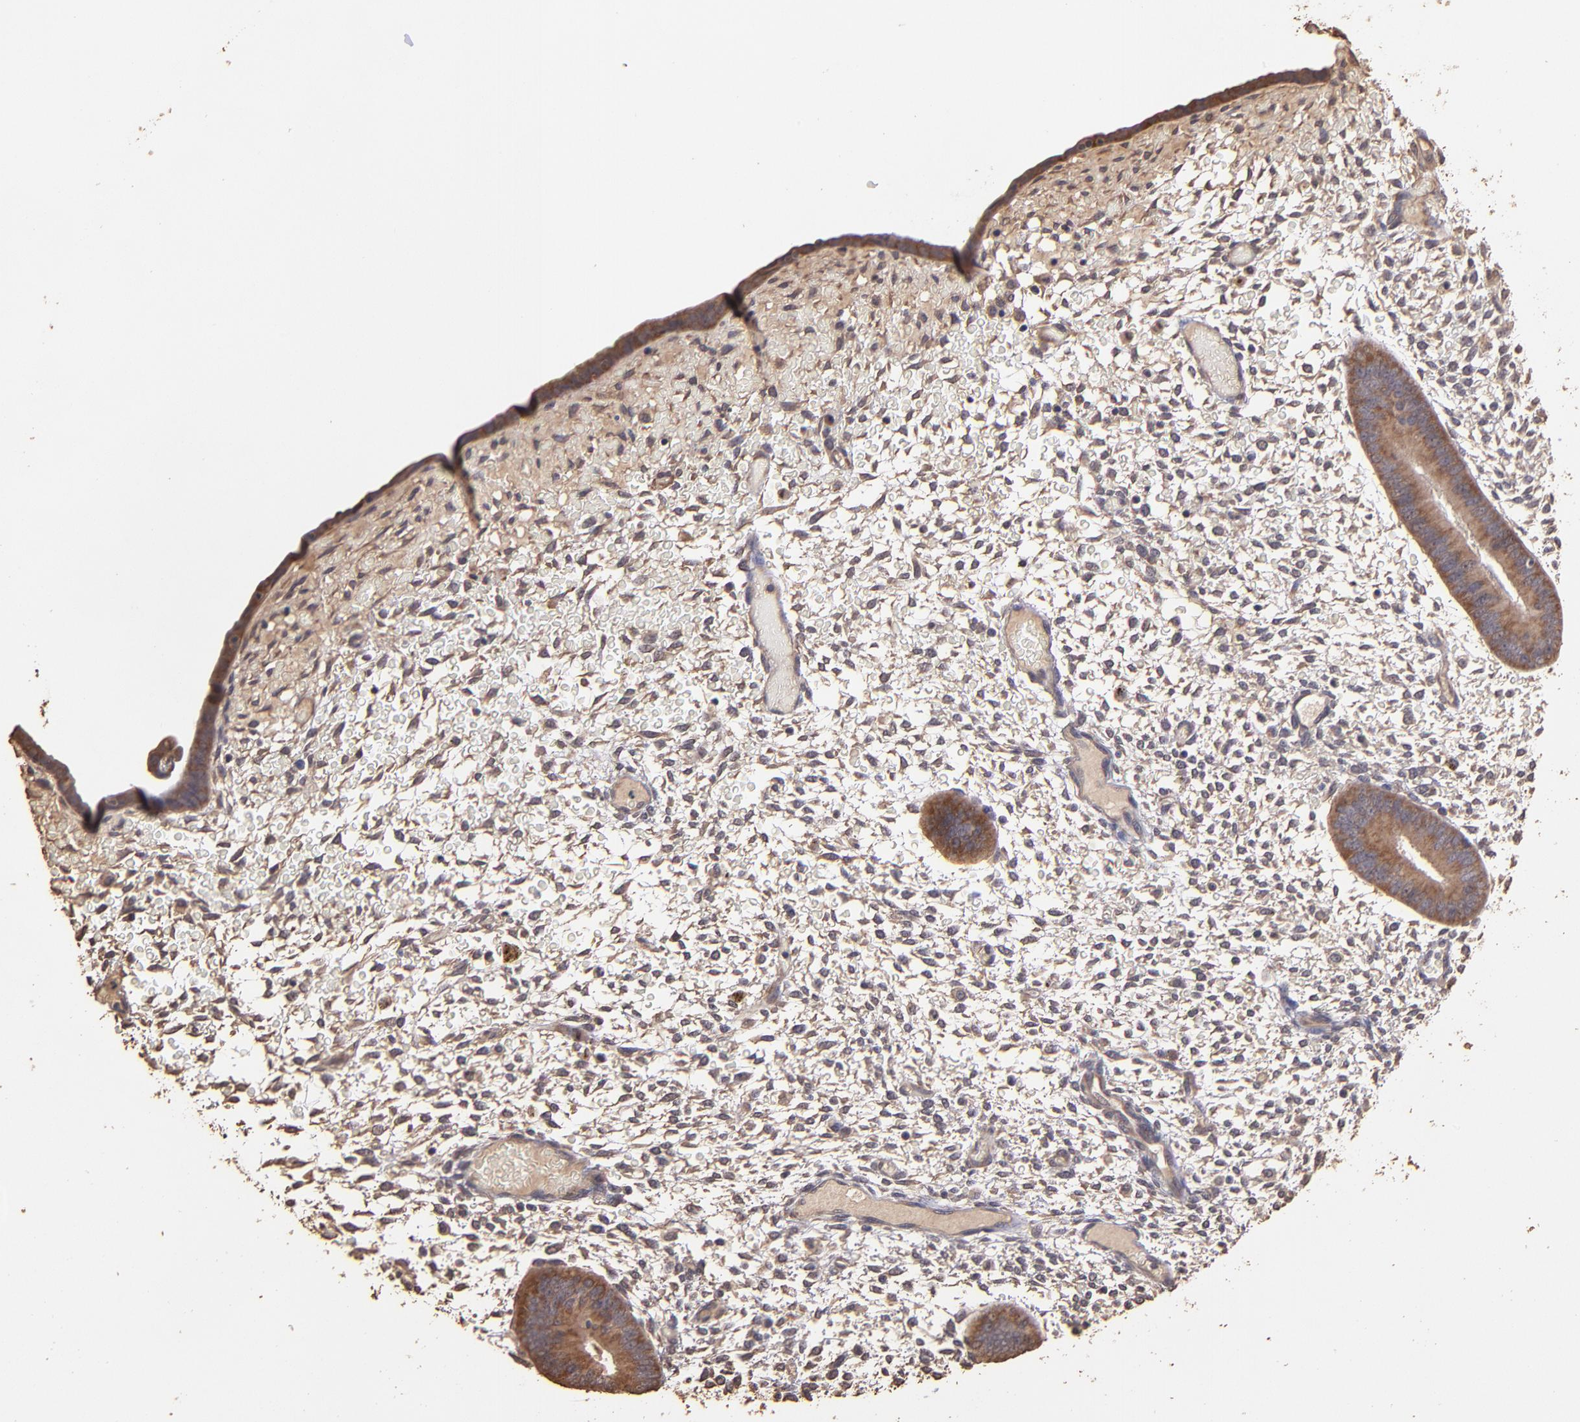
{"staining": {"intensity": "negative", "quantity": "none", "location": "none"}, "tissue": "endometrium", "cell_type": "Cells in endometrial stroma", "image_type": "normal", "snomed": [{"axis": "morphology", "description": "Normal tissue, NOS"}, {"axis": "topography", "description": "Endometrium"}], "caption": "IHC histopathology image of normal human endometrium stained for a protein (brown), which demonstrates no staining in cells in endometrial stroma. (DAB immunohistochemistry (IHC) with hematoxylin counter stain).", "gene": "OPHN1", "patient": {"sex": "female", "age": 42}}